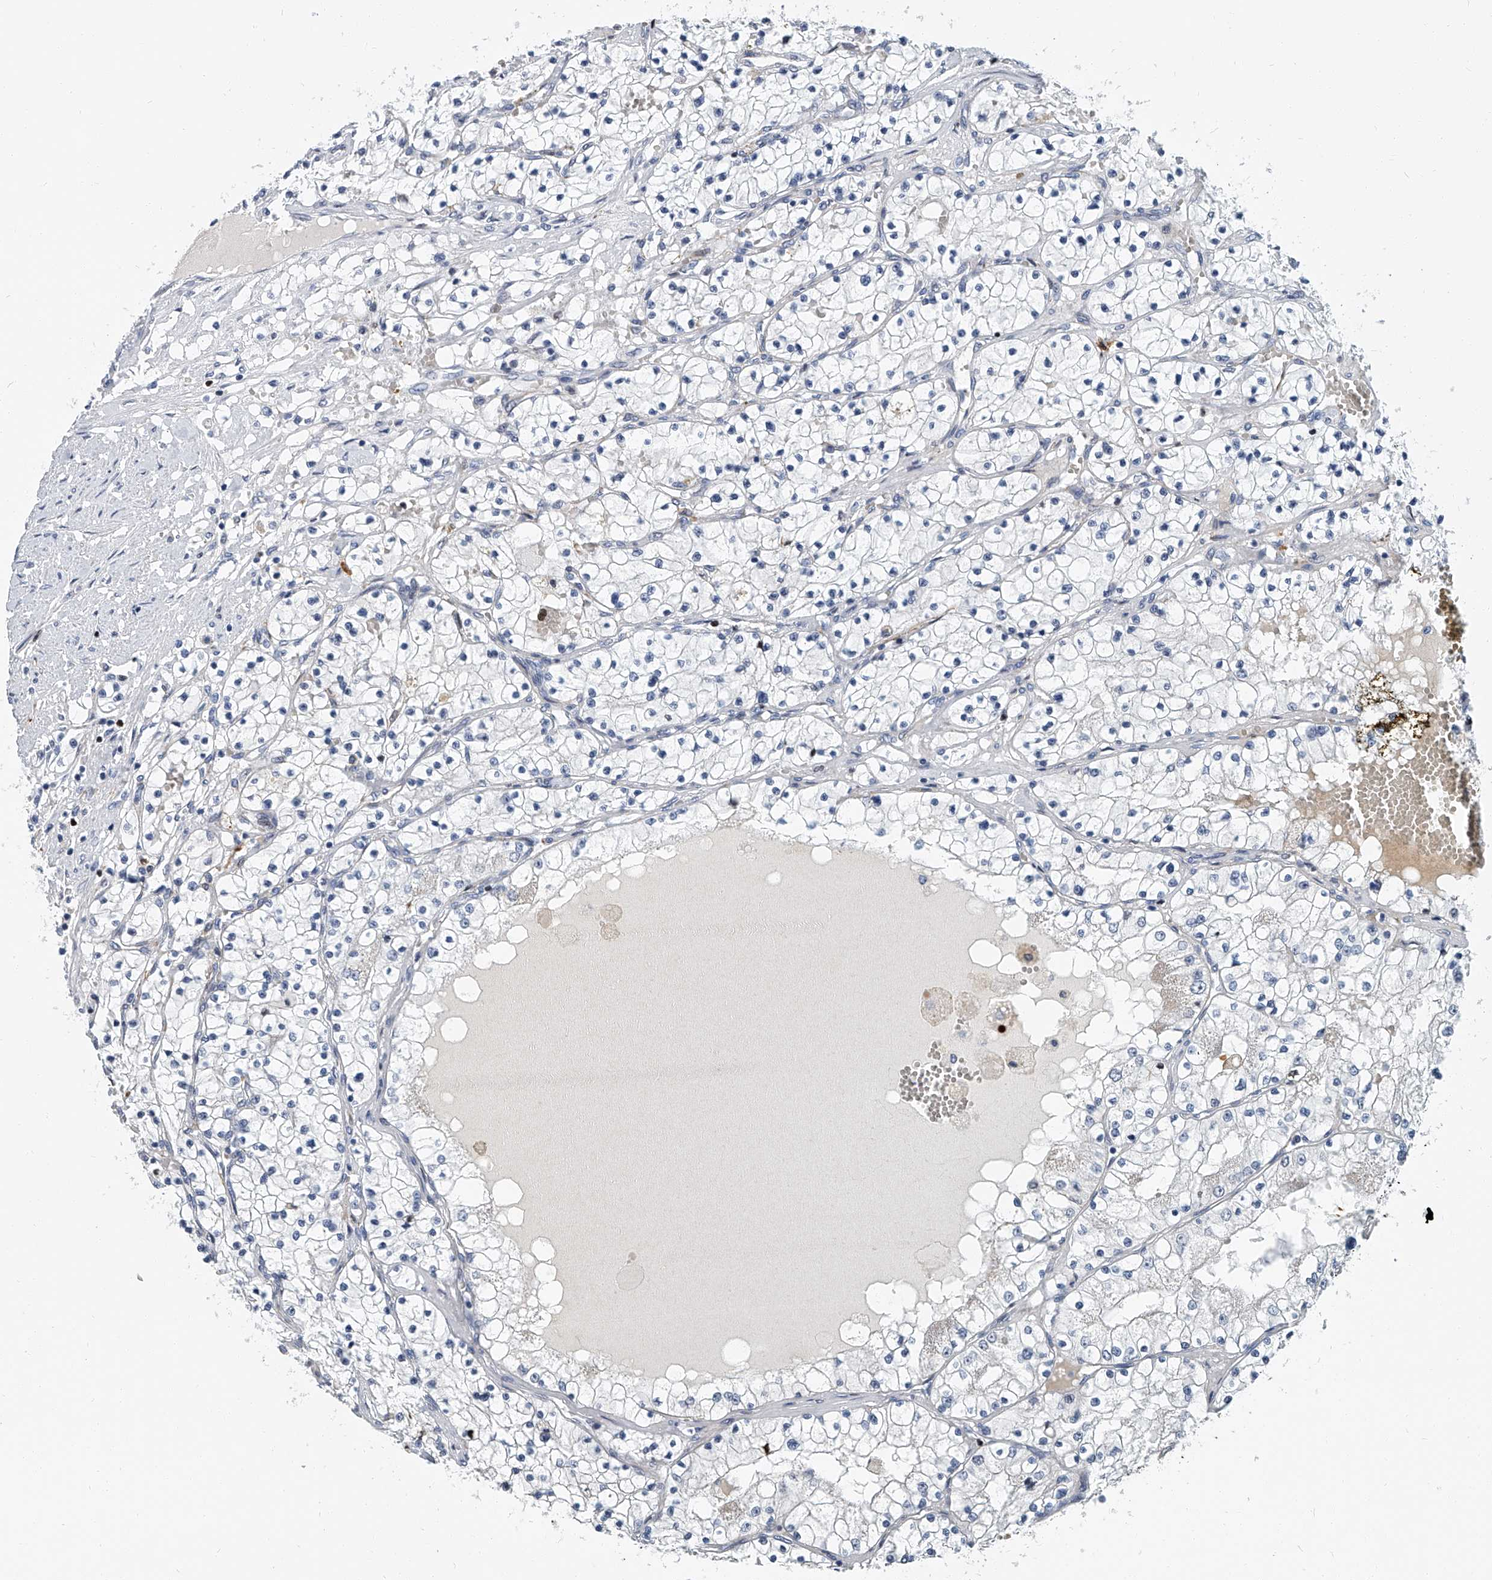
{"staining": {"intensity": "negative", "quantity": "none", "location": "none"}, "tissue": "renal cancer", "cell_type": "Tumor cells", "image_type": "cancer", "snomed": [{"axis": "morphology", "description": "Normal tissue, NOS"}, {"axis": "morphology", "description": "Adenocarcinoma, NOS"}, {"axis": "topography", "description": "Kidney"}], "caption": "An immunohistochemistry (IHC) photomicrograph of renal cancer (adenocarcinoma) is shown. There is no staining in tumor cells of renal cancer (adenocarcinoma).", "gene": "KIRREL1", "patient": {"sex": "male", "age": 68}}